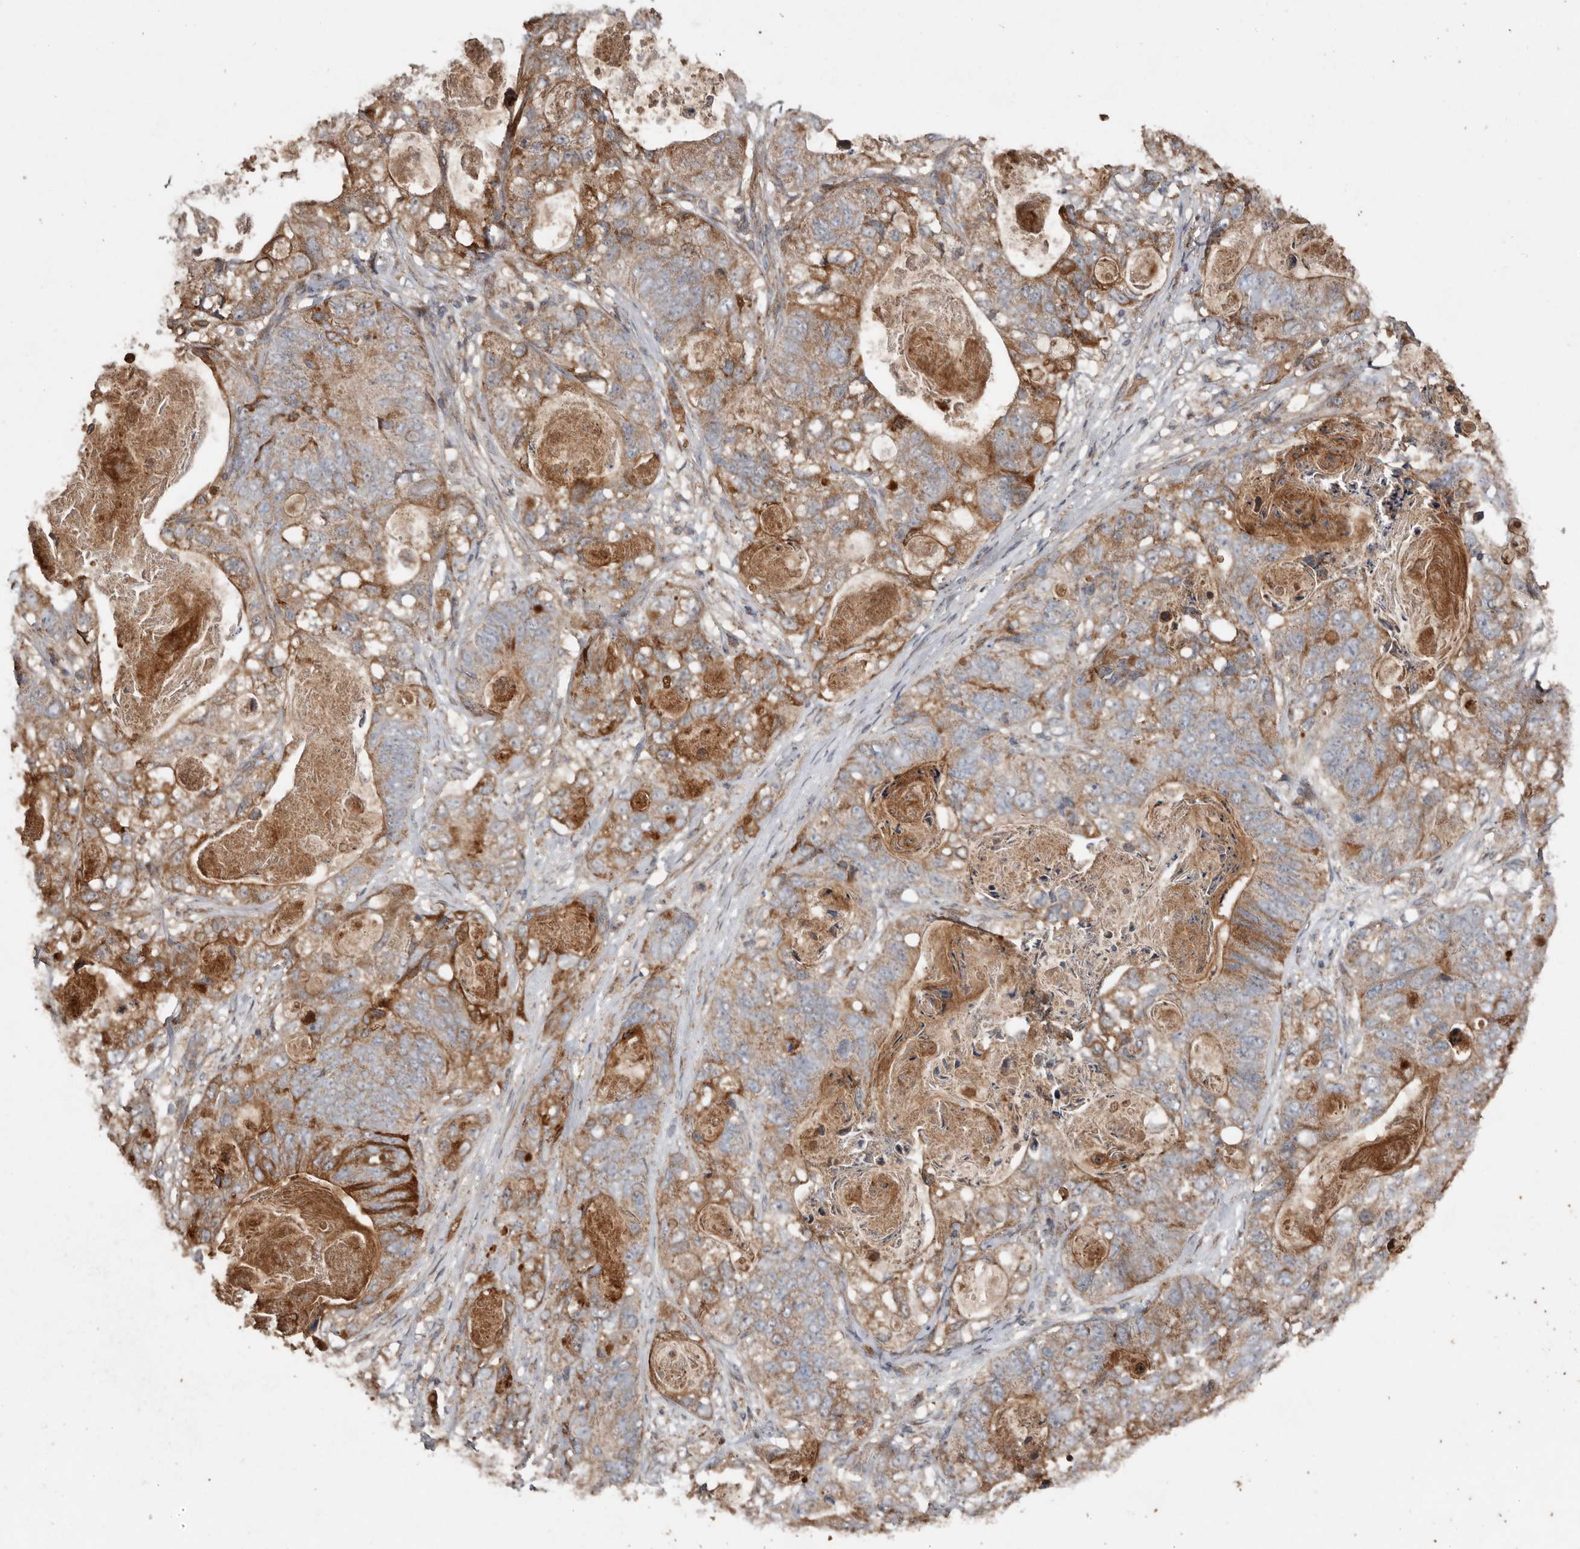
{"staining": {"intensity": "moderate", "quantity": "25%-75%", "location": "cytoplasmic/membranous"}, "tissue": "stomach cancer", "cell_type": "Tumor cells", "image_type": "cancer", "snomed": [{"axis": "morphology", "description": "Normal tissue, NOS"}, {"axis": "morphology", "description": "Adenocarcinoma, NOS"}, {"axis": "topography", "description": "Stomach"}], "caption": "Moderate cytoplasmic/membranous protein expression is identified in about 25%-75% of tumor cells in stomach adenocarcinoma. (brown staining indicates protein expression, while blue staining denotes nuclei).", "gene": "RANBP17", "patient": {"sex": "female", "age": 89}}